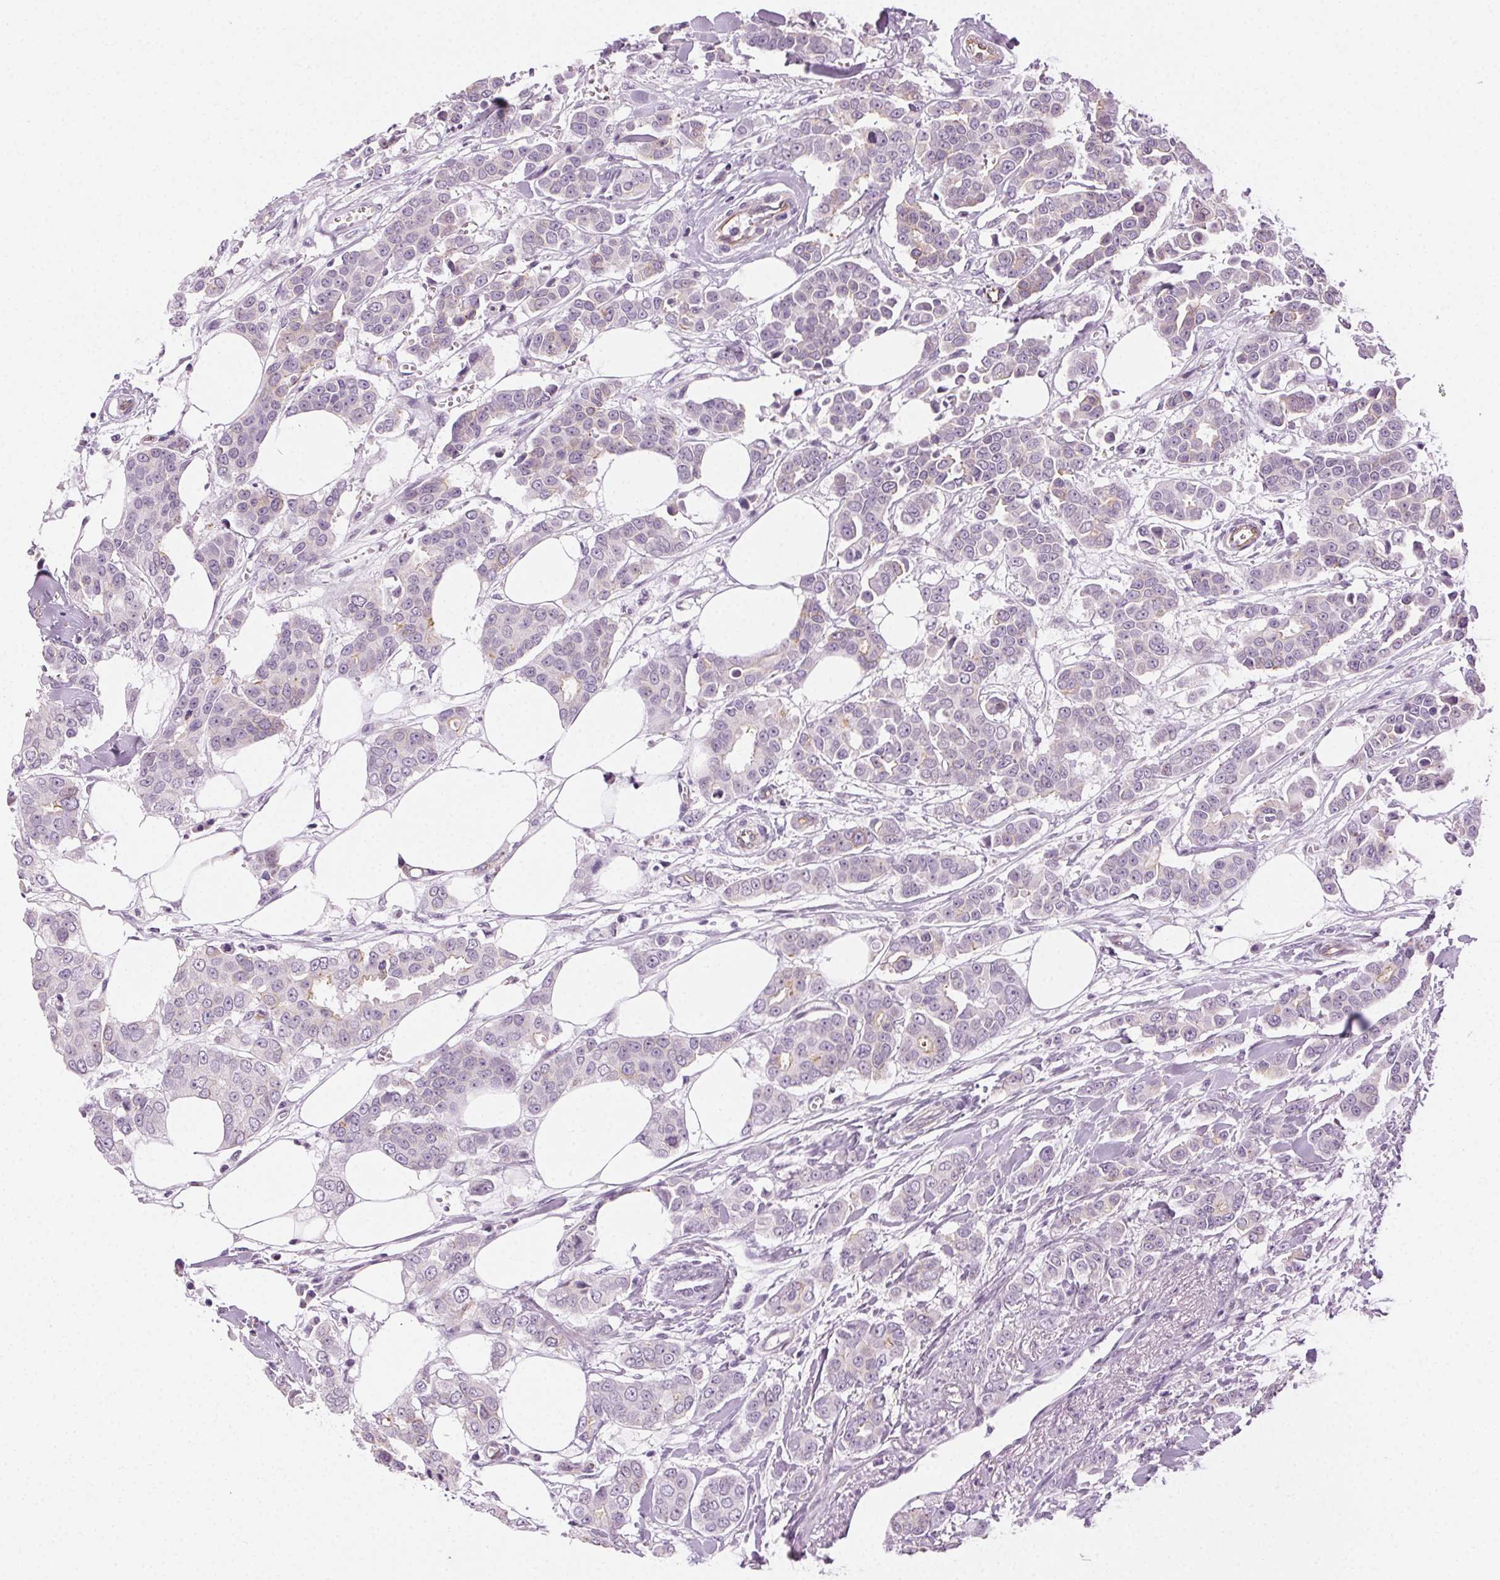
{"staining": {"intensity": "negative", "quantity": "none", "location": "none"}, "tissue": "breast cancer", "cell_type": "Tumor cells", "image_type": "cancer", "snomed": [{"axis": "morphology", "description": "Duct carcinoma"}, {"axis": "topography", "description": "Breast"}], "caption": "This is a photomicrograph of IHC staining of breast cancer, which shows no staining in tumor cells. (DAB (3,3'-diaminobenzidine) immunohistochemistry (IHC) visualized using brightfield microscopy, high magnification).", "gene": "AIF1L", "patient": {"sex": "female", "age": 94}}